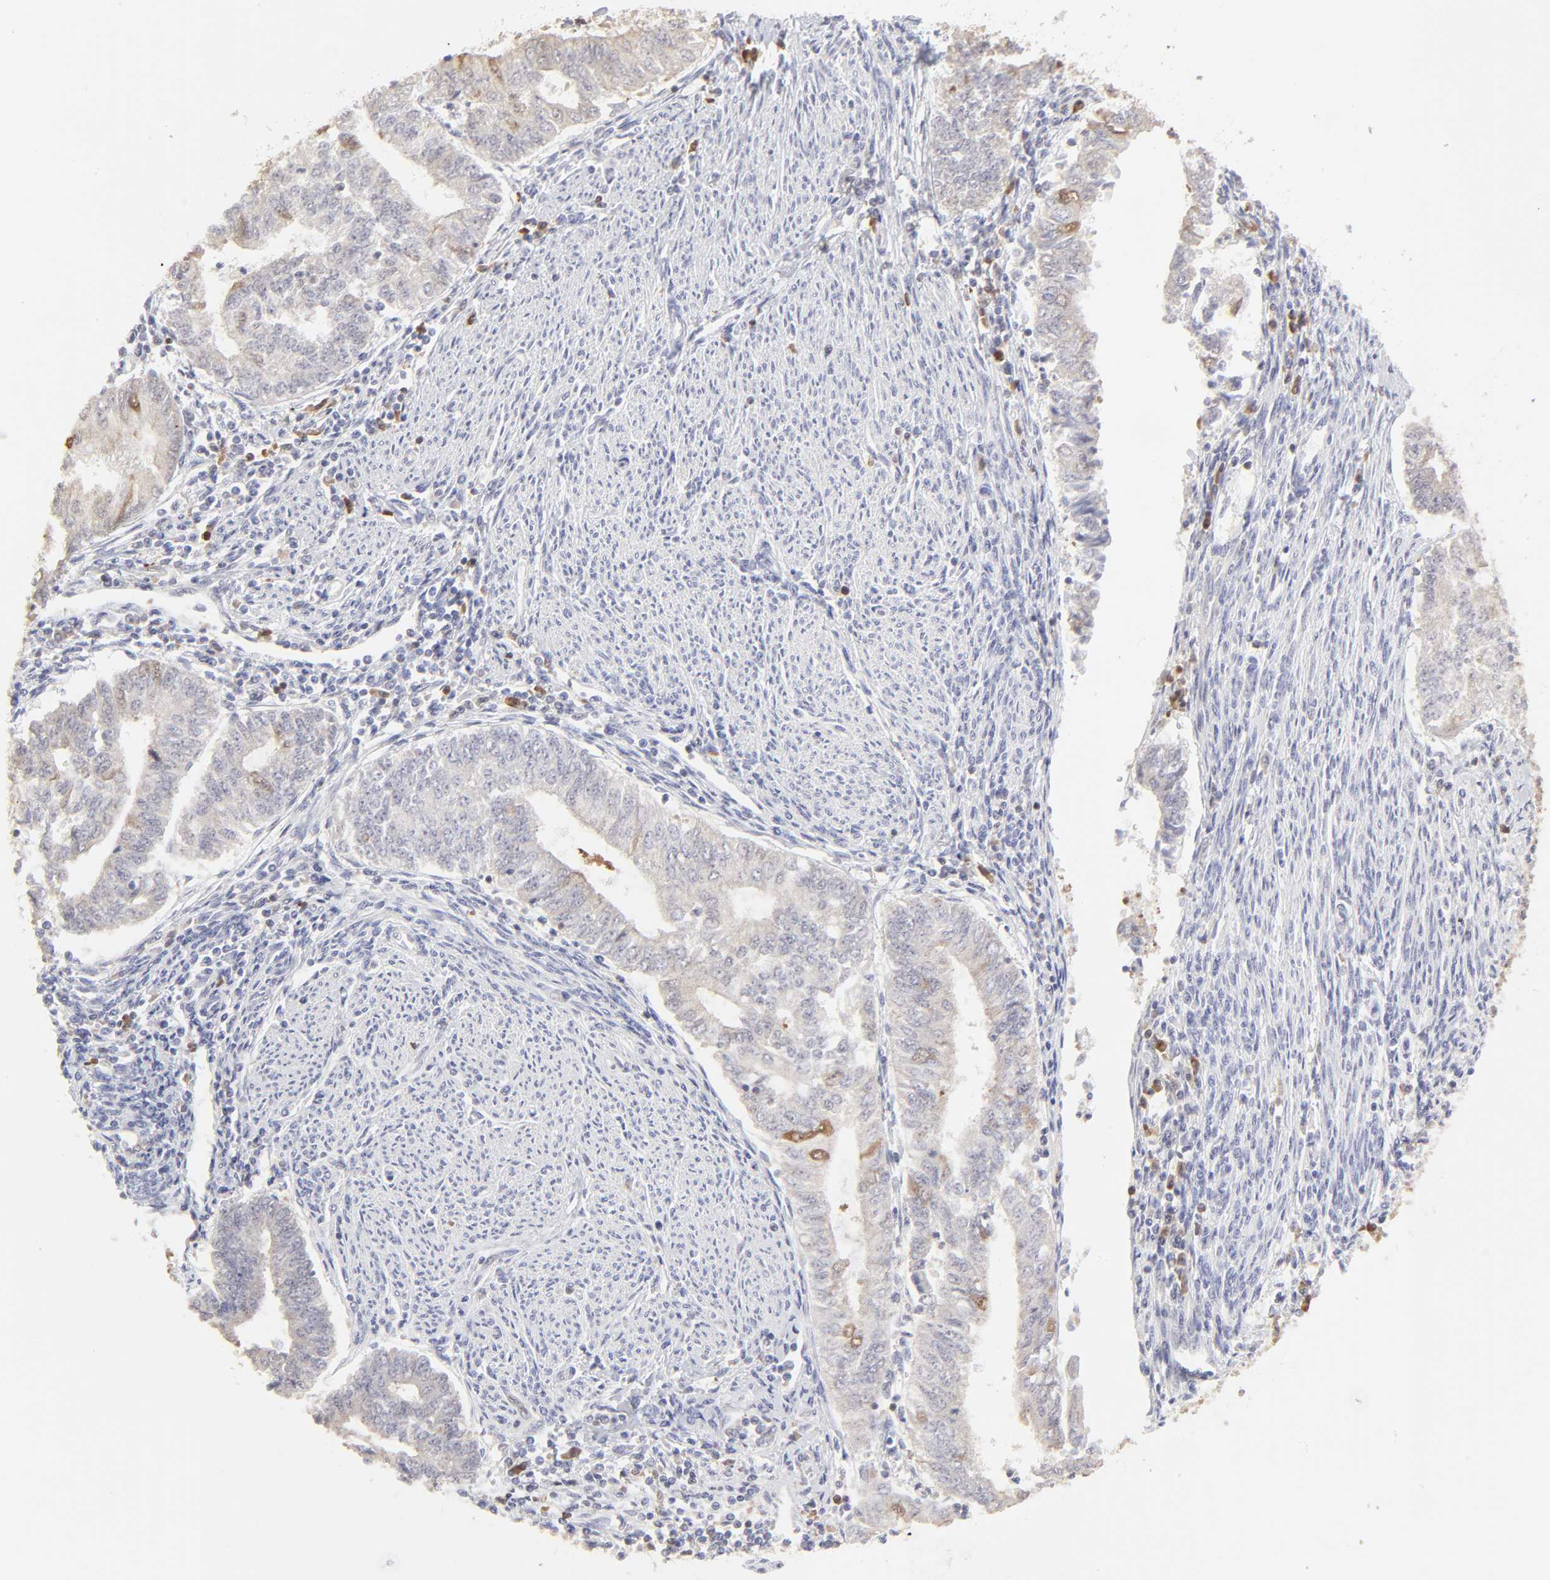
{"staining": {"intensity": "moderate", "quantity": "<25%", "location": "cytoplasmic/membranous"}, "tissue": "endometrial cancer", "cell_type": "Tumor cells", "image_type": "cancer", "snomed": [{"axis": "morphology", "description": "Adenocarcinoma, NOS"}, {"axis": "topography", "description": "Endometrium"}], "caption": "This photomicrograph exhibits IHC staining of endometrial cancer (adenocarcinoma), with low moderate cytoplasmic/membranous staining in about <25% of tumor cells.", "gene": "CASP3", "patient": {"sex": "female", "age": 66}}